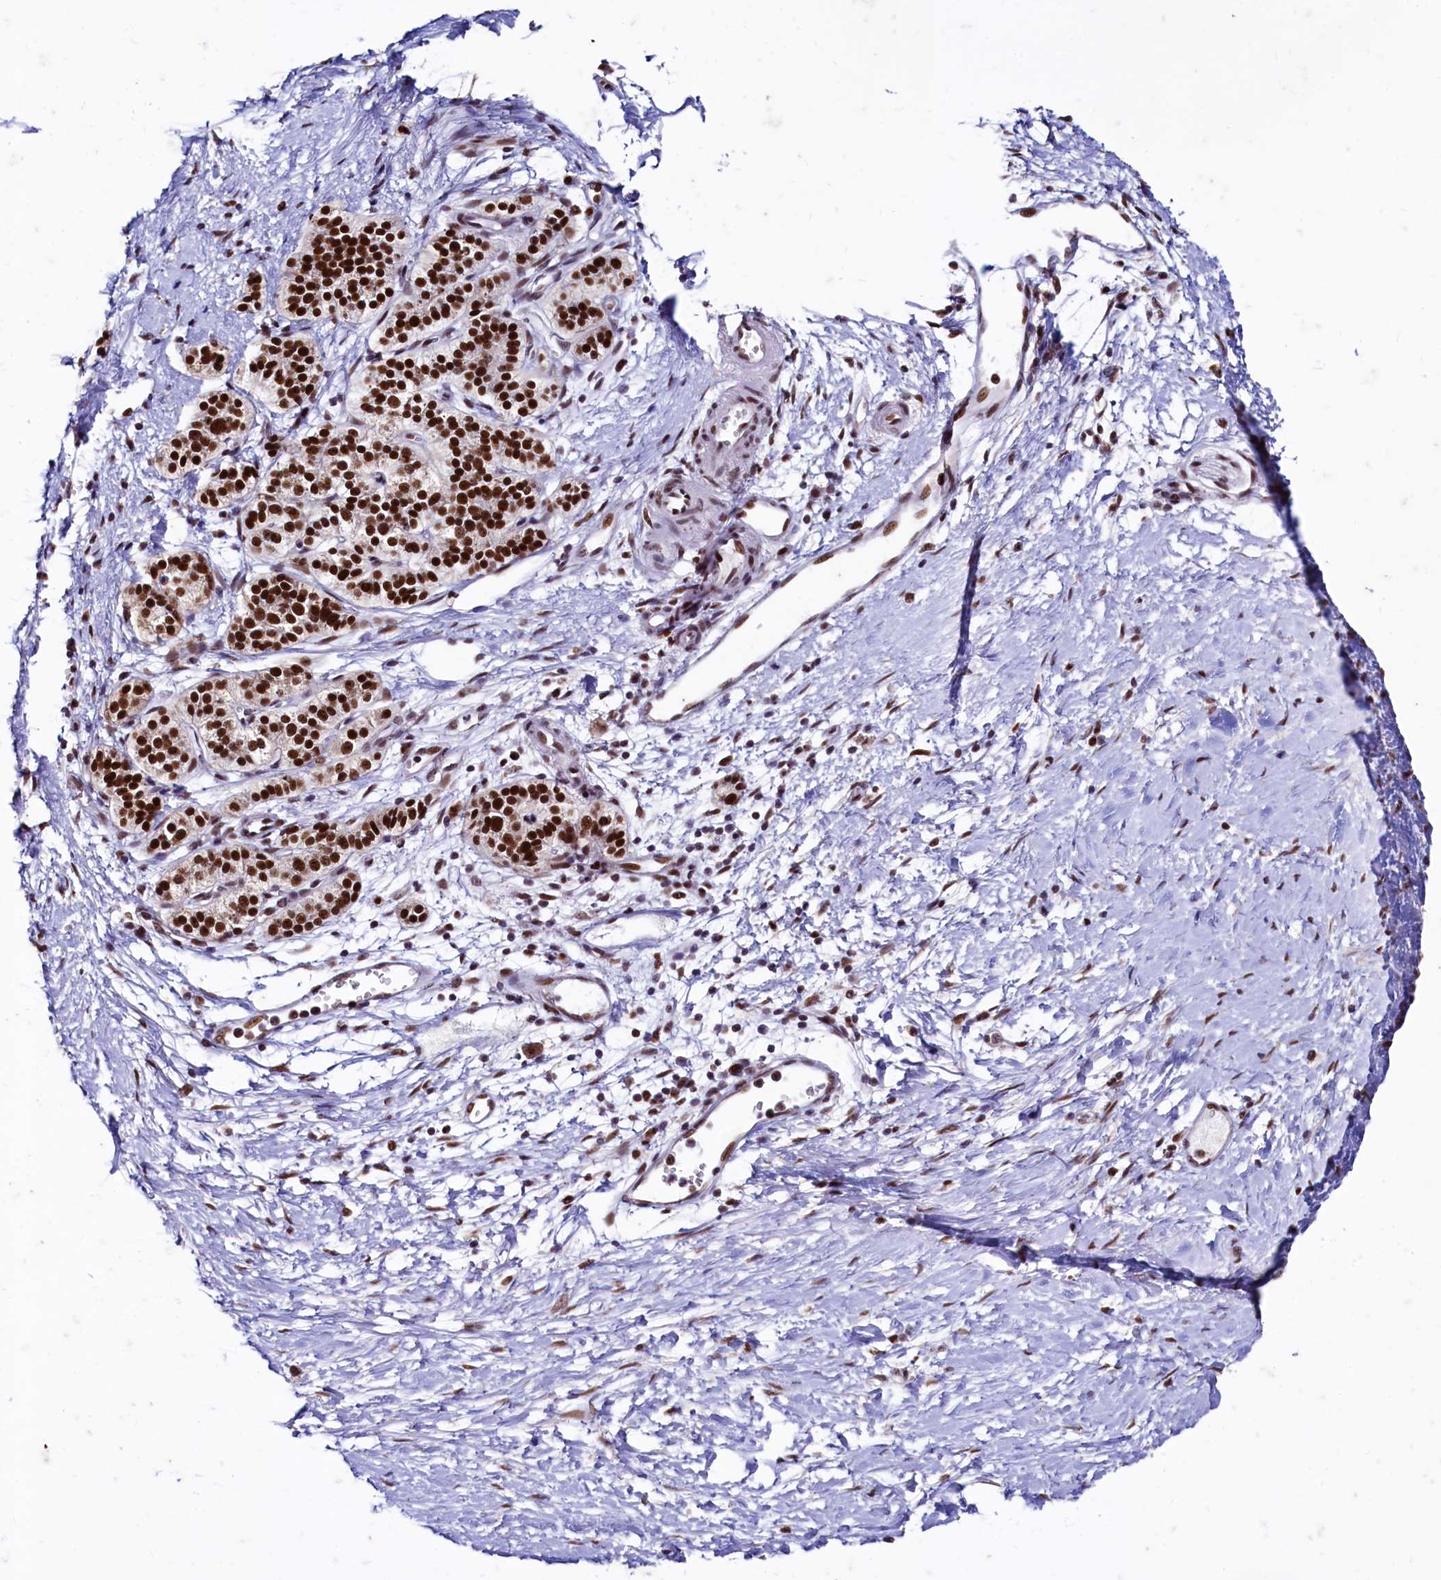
{"staining": {"intensity": "strong", "quantity": ">75%", "location": "nuclear"}, "tissue": "pancreatic cancer", "cell_type": "Tumor cells", "image_type": "cancer", "snomed": [{"axis": "morphology", "description": "Adenocarcinoma, NOS"}, {"axis": "topography", "description": "Pancreas"}], "caption": "This is an image of immunohistochemistry staining of pancreatic cancer, which shows strong staining in the nuclear of tumor cells.", "gene": "CPSF7", "patient": {"sex": "male", "age": 50}}